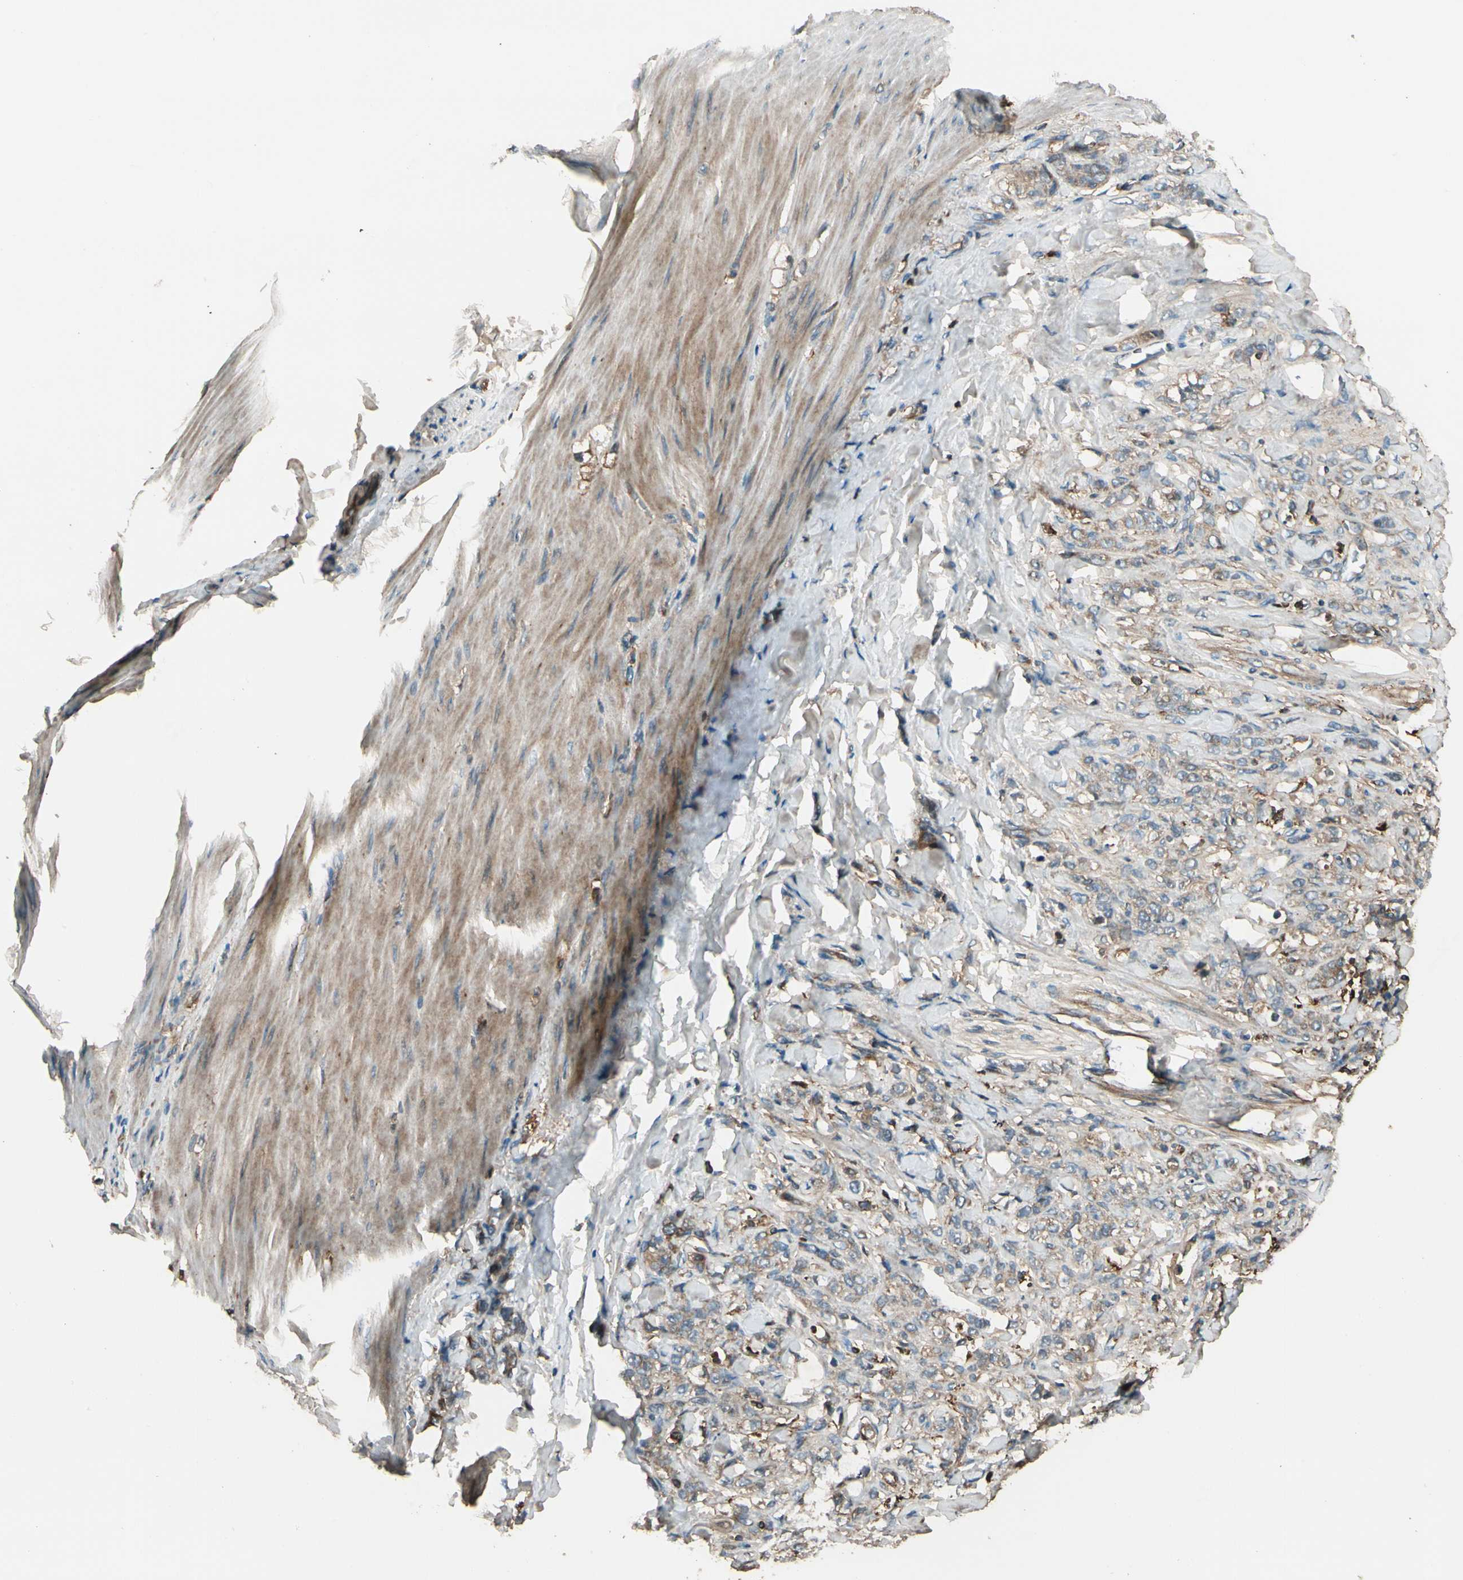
{"staining": {"intensity": "weak", "quantity": ">75%", "location": "cytoplasmic/membranous"}, "tissue": "stomach cancer", "cell_type": "Tumor cells", "image_type": "cancer", "snomed": [{"axis": "morphology", "description": "Adenocarcinoma, NOS"}, {"axis": "topography", "description": "Stomach"}], "caption": "A low amount of weak cytoplasmic/membranous expression is seen in about >75% of tumor cells in stomach cancer (adenocarcinoma) tissue.", "gene": "STX11", "patient": {"sex": "male", "age": 82}}